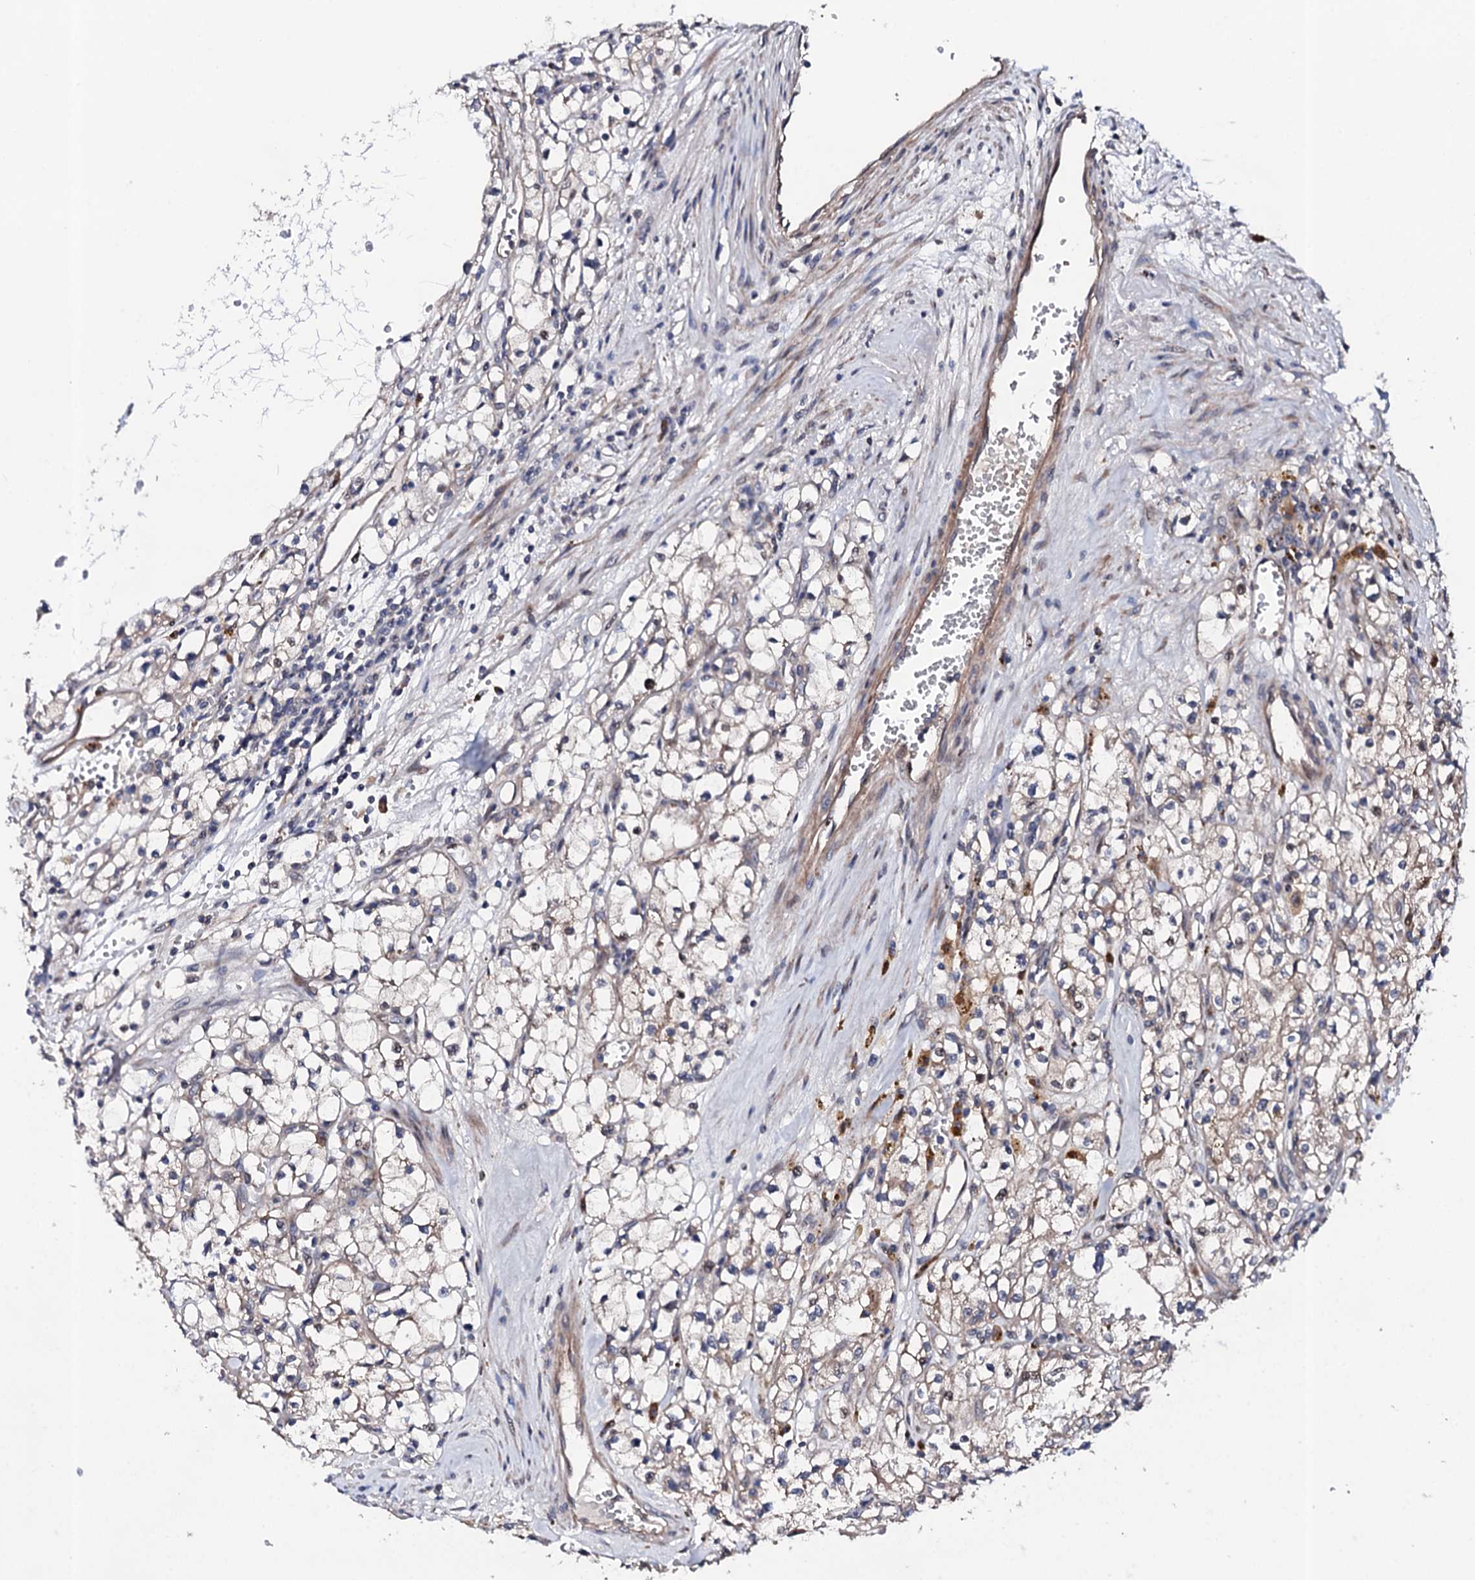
{"staining": {"intensity": "negative", "quantity": "none", "location": "none"}, "tissue": "renal cancer", "cell_type": "Tumor cells", "image_type": "cancer", "snomed": [{"axis": "morphology", "description": "Adenocarcinoma, NOS"}, {"axis": "topography", "description": "Kidney"}], "caption": "Micrograph shows no protein positivity in tumor cells of renal adenocarcinoma tissue.", "gene": "CIAO2A", "patient": {"sex": "male", "age": 56}}